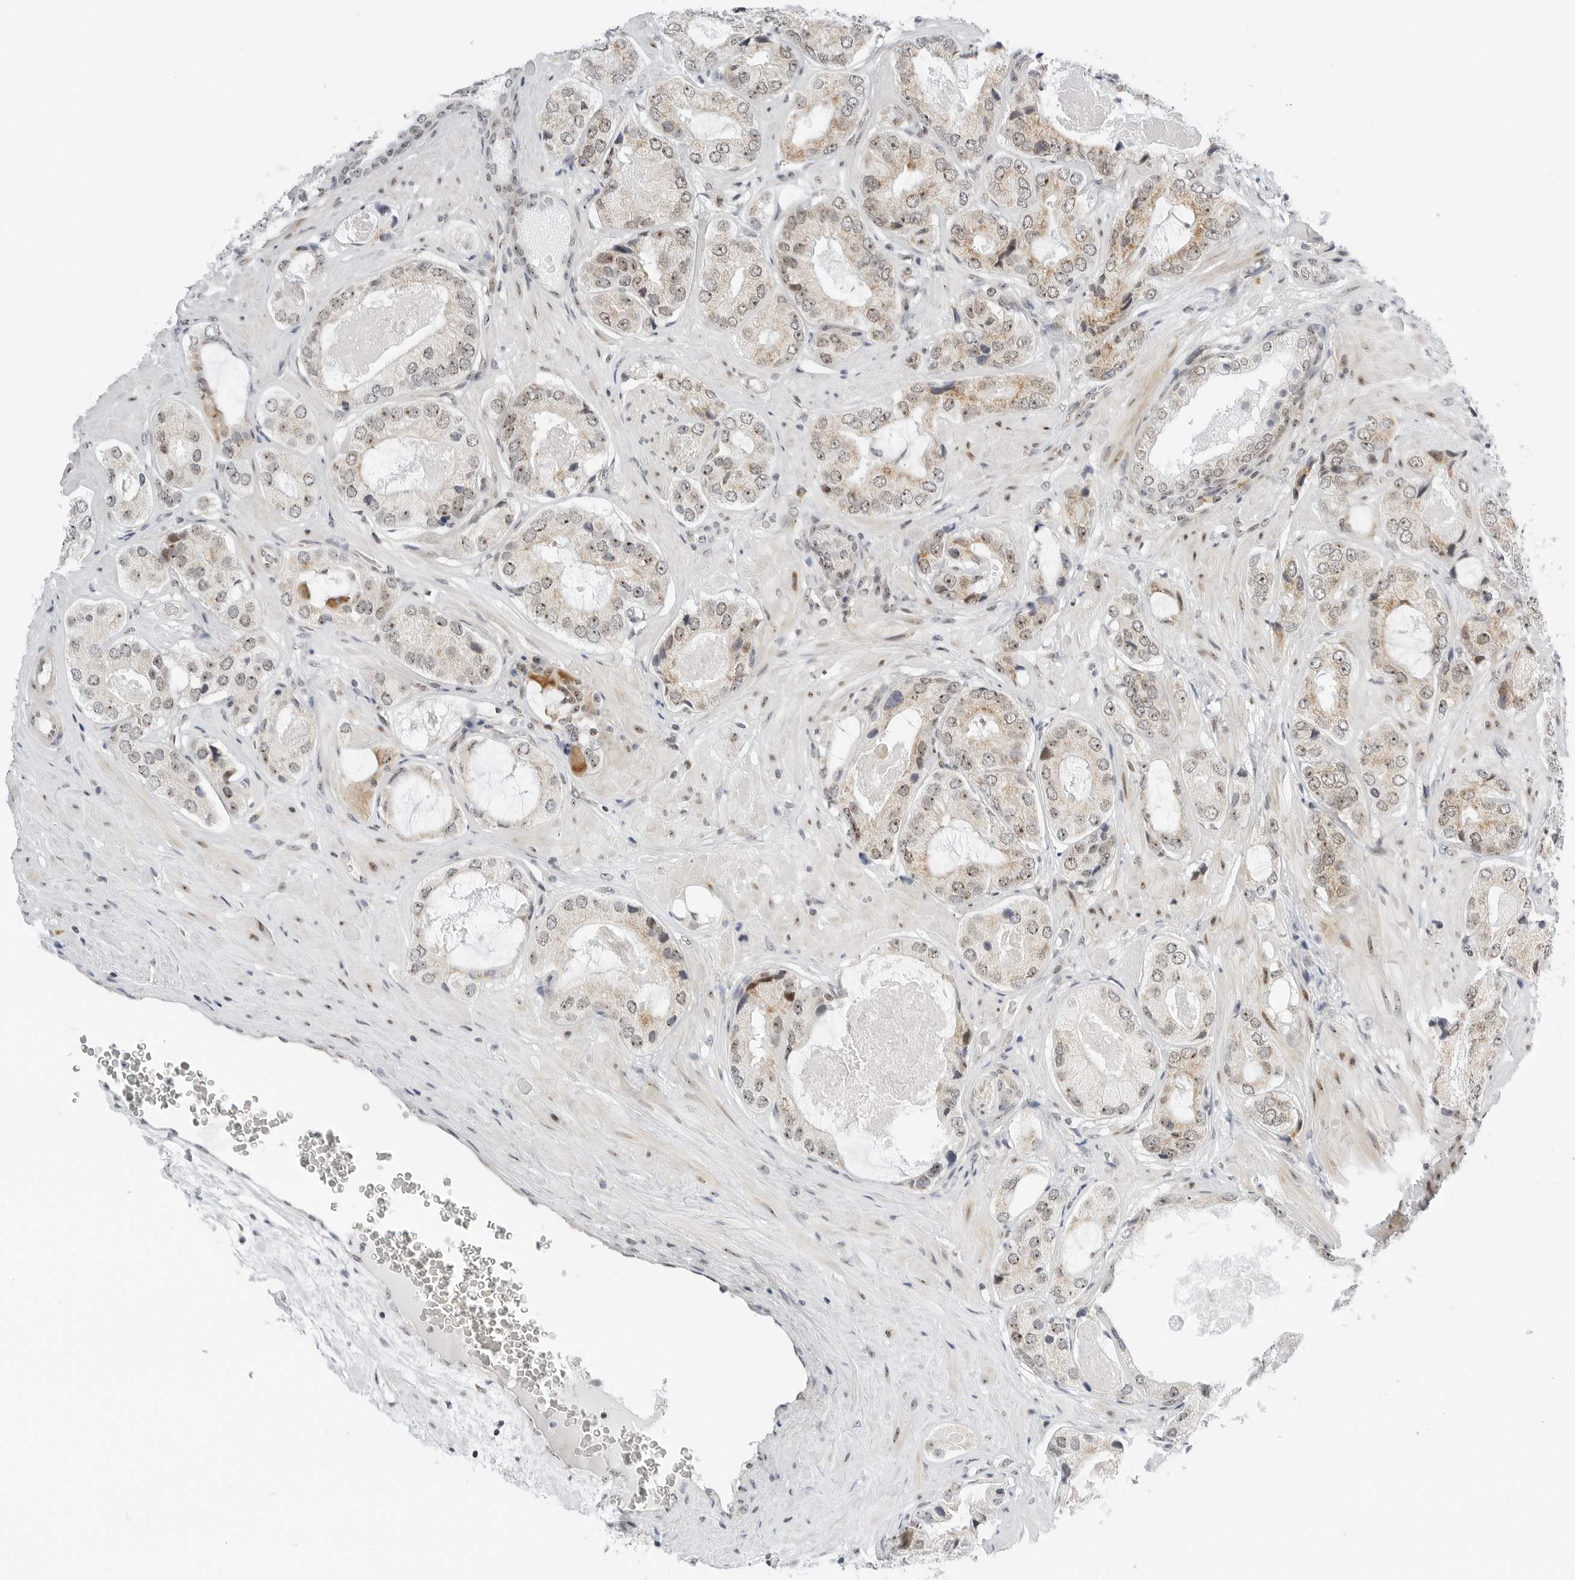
{"staining": {"intensity": "moderate", "quantity": "<25%", "location": "cytoplasmic/membranous,nuclear"}, "tissue": "prostate cancer", "cell_type": "Tumor cells", "image_type": "cancer", "snomed": [{"axis": "morphology", "description": "Adenocarcinoma, High grade"}, {"axis": "topography", "description": "Prostate"}], "caption": "Immunohistochemistry (IHC) photomicrograph of neoplastic tissue: human prostate cancer (high-grade adenocarcinoma) stained using immunohistochemistry (IHC) shows low levels of moderate protein expression localized specifically in the cytoplasmic/membranous and nuclear of tumor cells, appearing as a cytoplasmic/membranous and nuclear brown color.", "gene": "RIMKLA", "patient": {"sex": "male", "age": 59}}